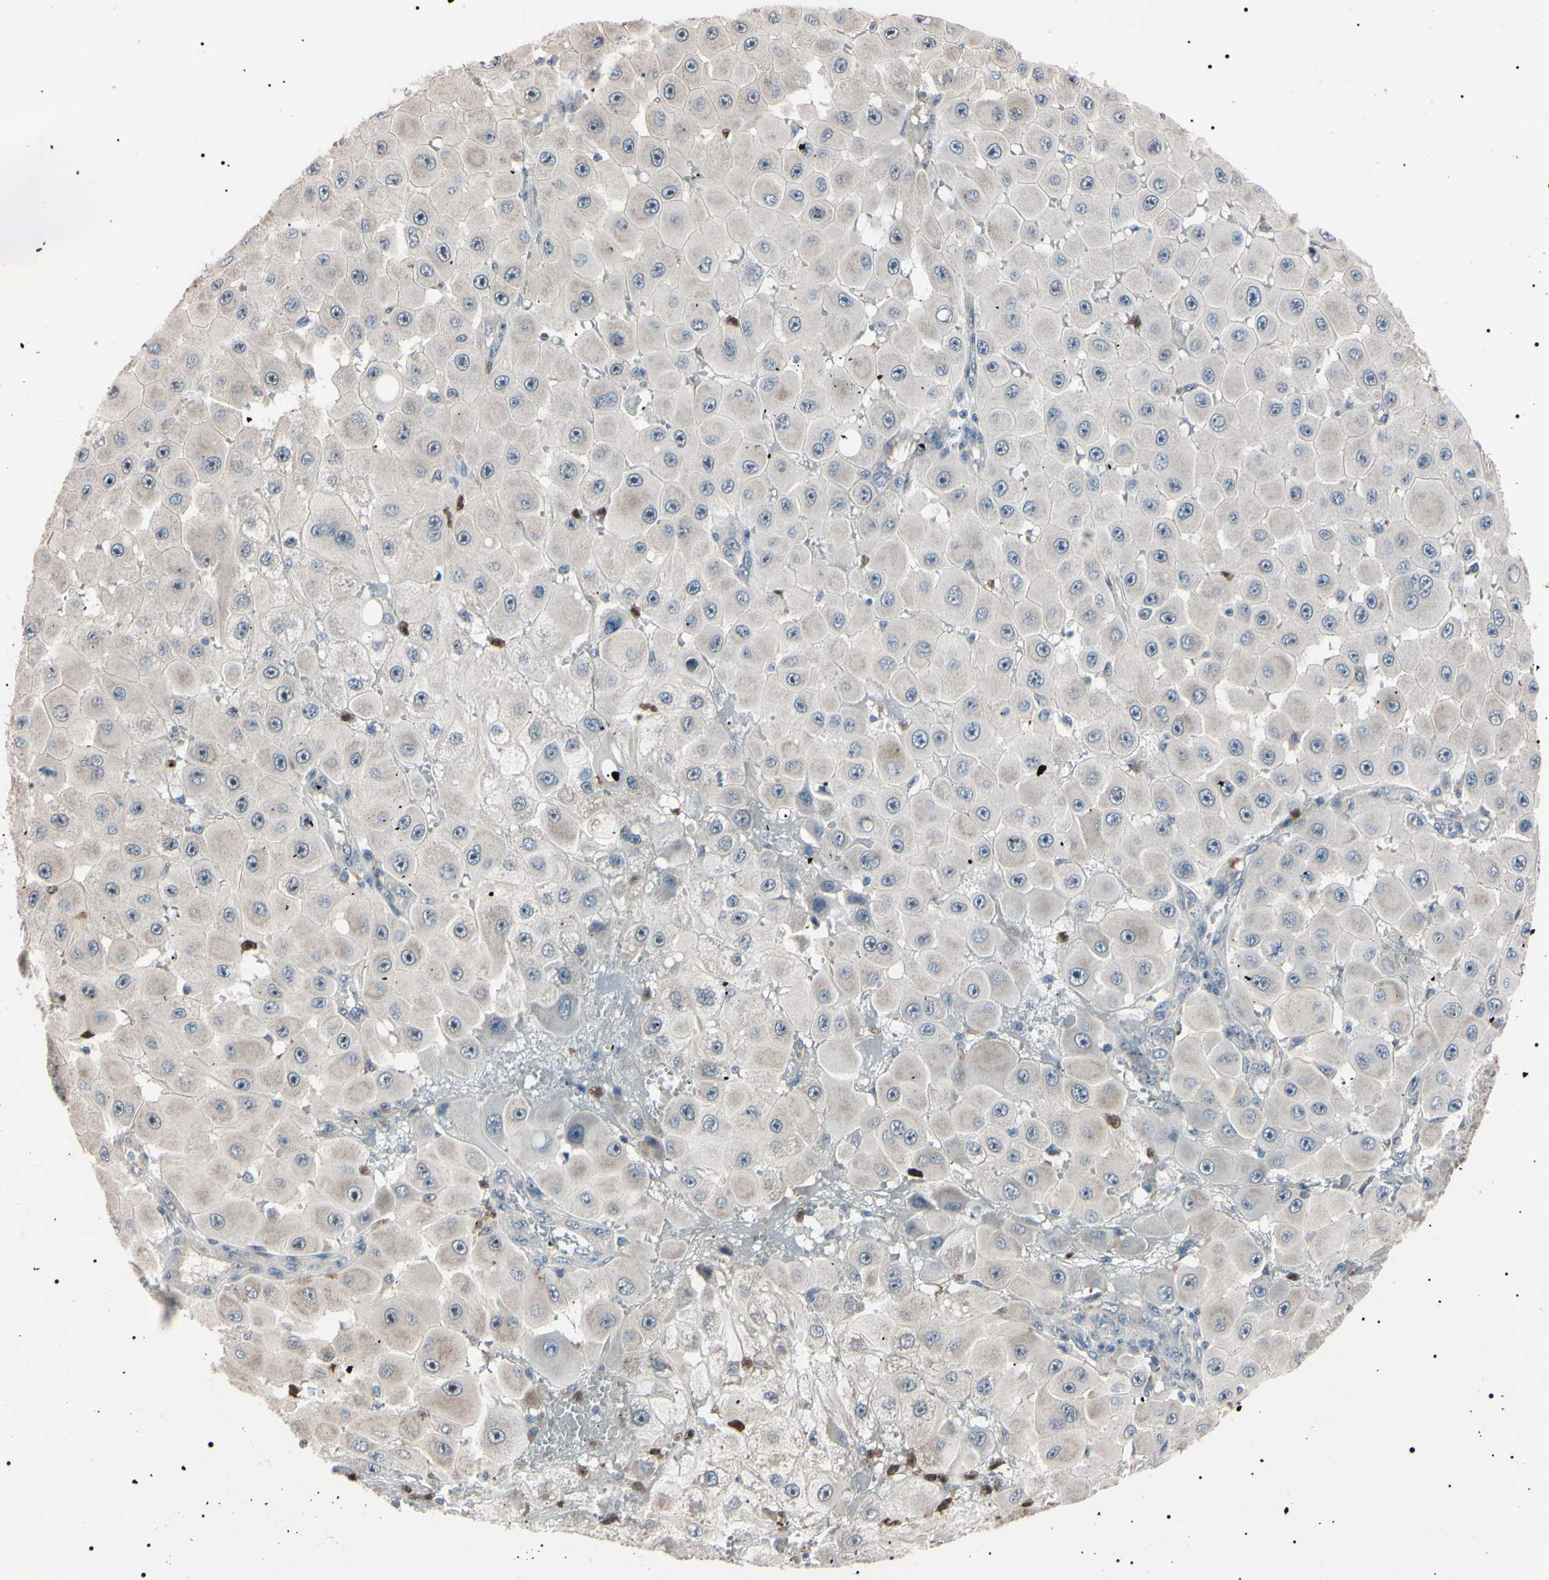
{"staining": {"intensity": "moderate", "quantity": "<25%", "location": "cytoplasmic/membranous,nuclear"}, "tissue": "melanoma", "cell_type": "Tumor cells", "image_type": "cancer", "snomed": [{"axis": "morphology", "description": "Malignant melanoma, NOS"}, {"axis": "topography", "description": "Skin"}], "caption": "A histopathology image of human melanoma stained for a protein demonstrates moderate cytoplasmic/membranous and nuclear brown staining in tumor cells.", "gene": "TRAF5", "patient": {"sex": "female", "age": 81}}